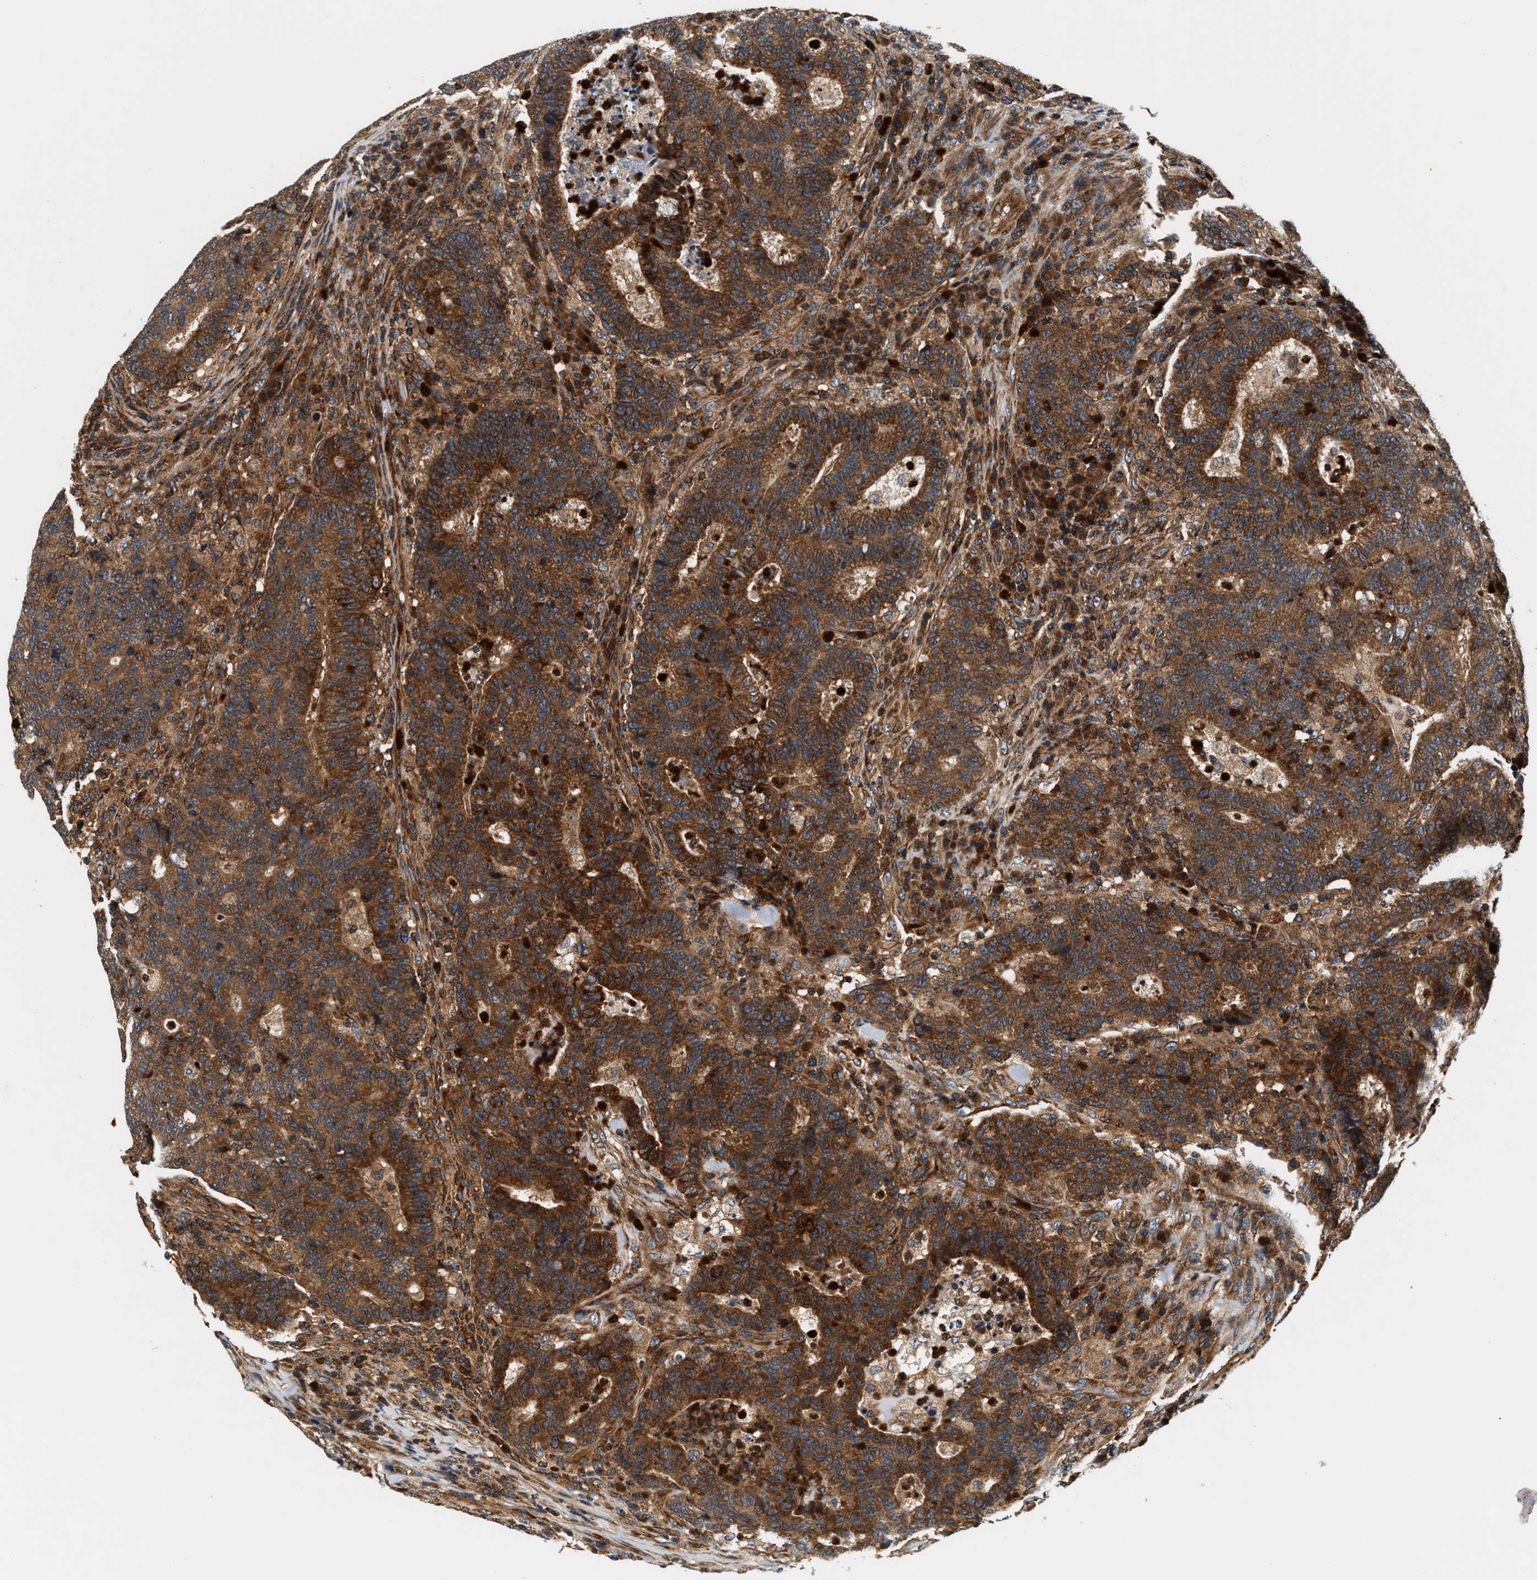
{"staining": {"intensity": "strong", "quantity": ">75%", "location": "cytoplasmic/membranous"}, "tissue": "colorectal cancer", "cell_type": "Tumor cells", "image_type": "cancer", "snomed": [{"axis": "morphology", "description": "Adenocarcinoma, NOS"}, {"axis": "topography", "description": "Colon"}], "caption": "Colorectal cancer (adenocarcinoma) stained for a protein shows strong cytoplasmic/membranous positivity in tumor cells.", "gene": "SAMD9", "patient": {"sex": "female", "age": 75}}